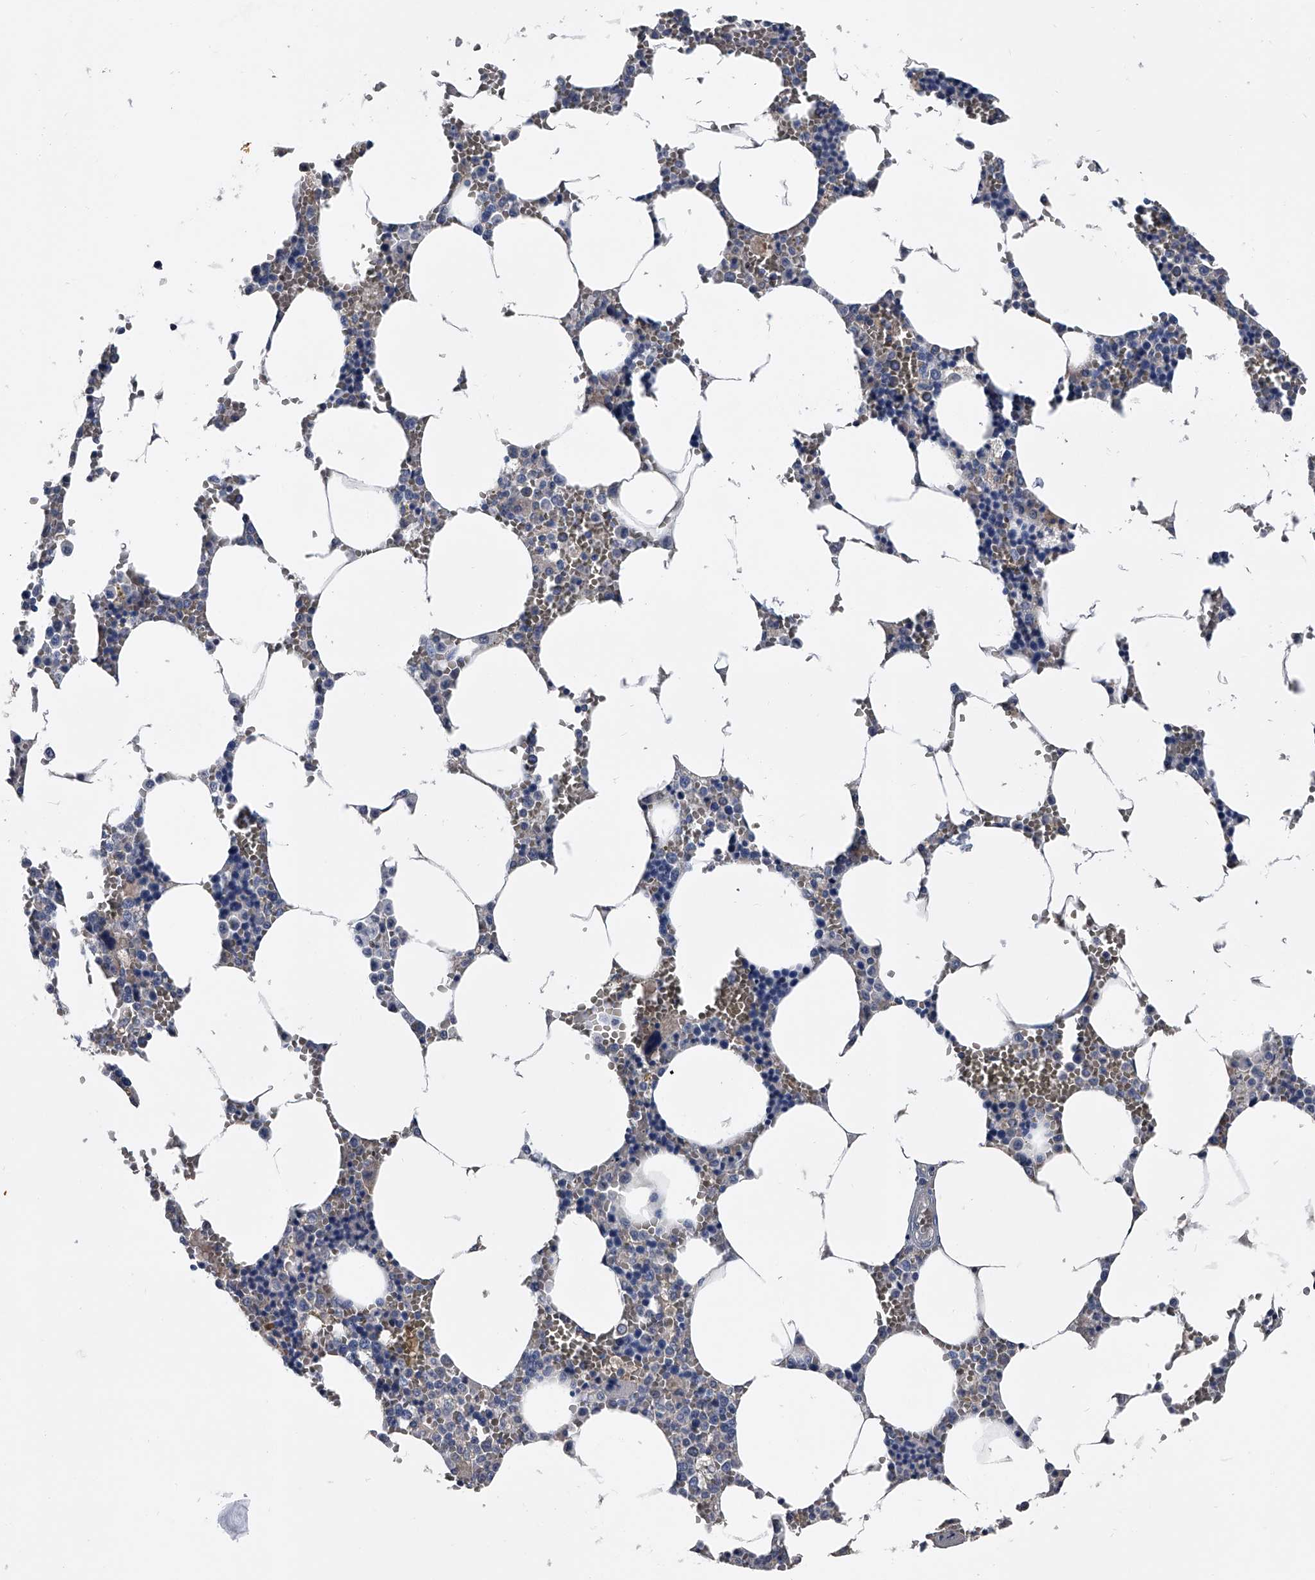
{"staining": {"intensity": "negative", "quantity": "none", "location": "none"}, "tissue": "bone marrow", "cell_type": "Hematopoietic cells", "image_type": "normal", "snomed": [{"axis": "morphology", "description": "Normal tissue, NOS"}, {"axis": "topography", "description": "Bone marrow"}], "caption": "Immunohistochemistry of benign human bone marrow shows no expression in hematopoietic cells. Brightfield microscopy of IHC stained with DAB (brown) and hematoxylin (blue), captured at high magnification.", "gene": "KIF13A", "patient": {"sex": "male", "age": 70}}